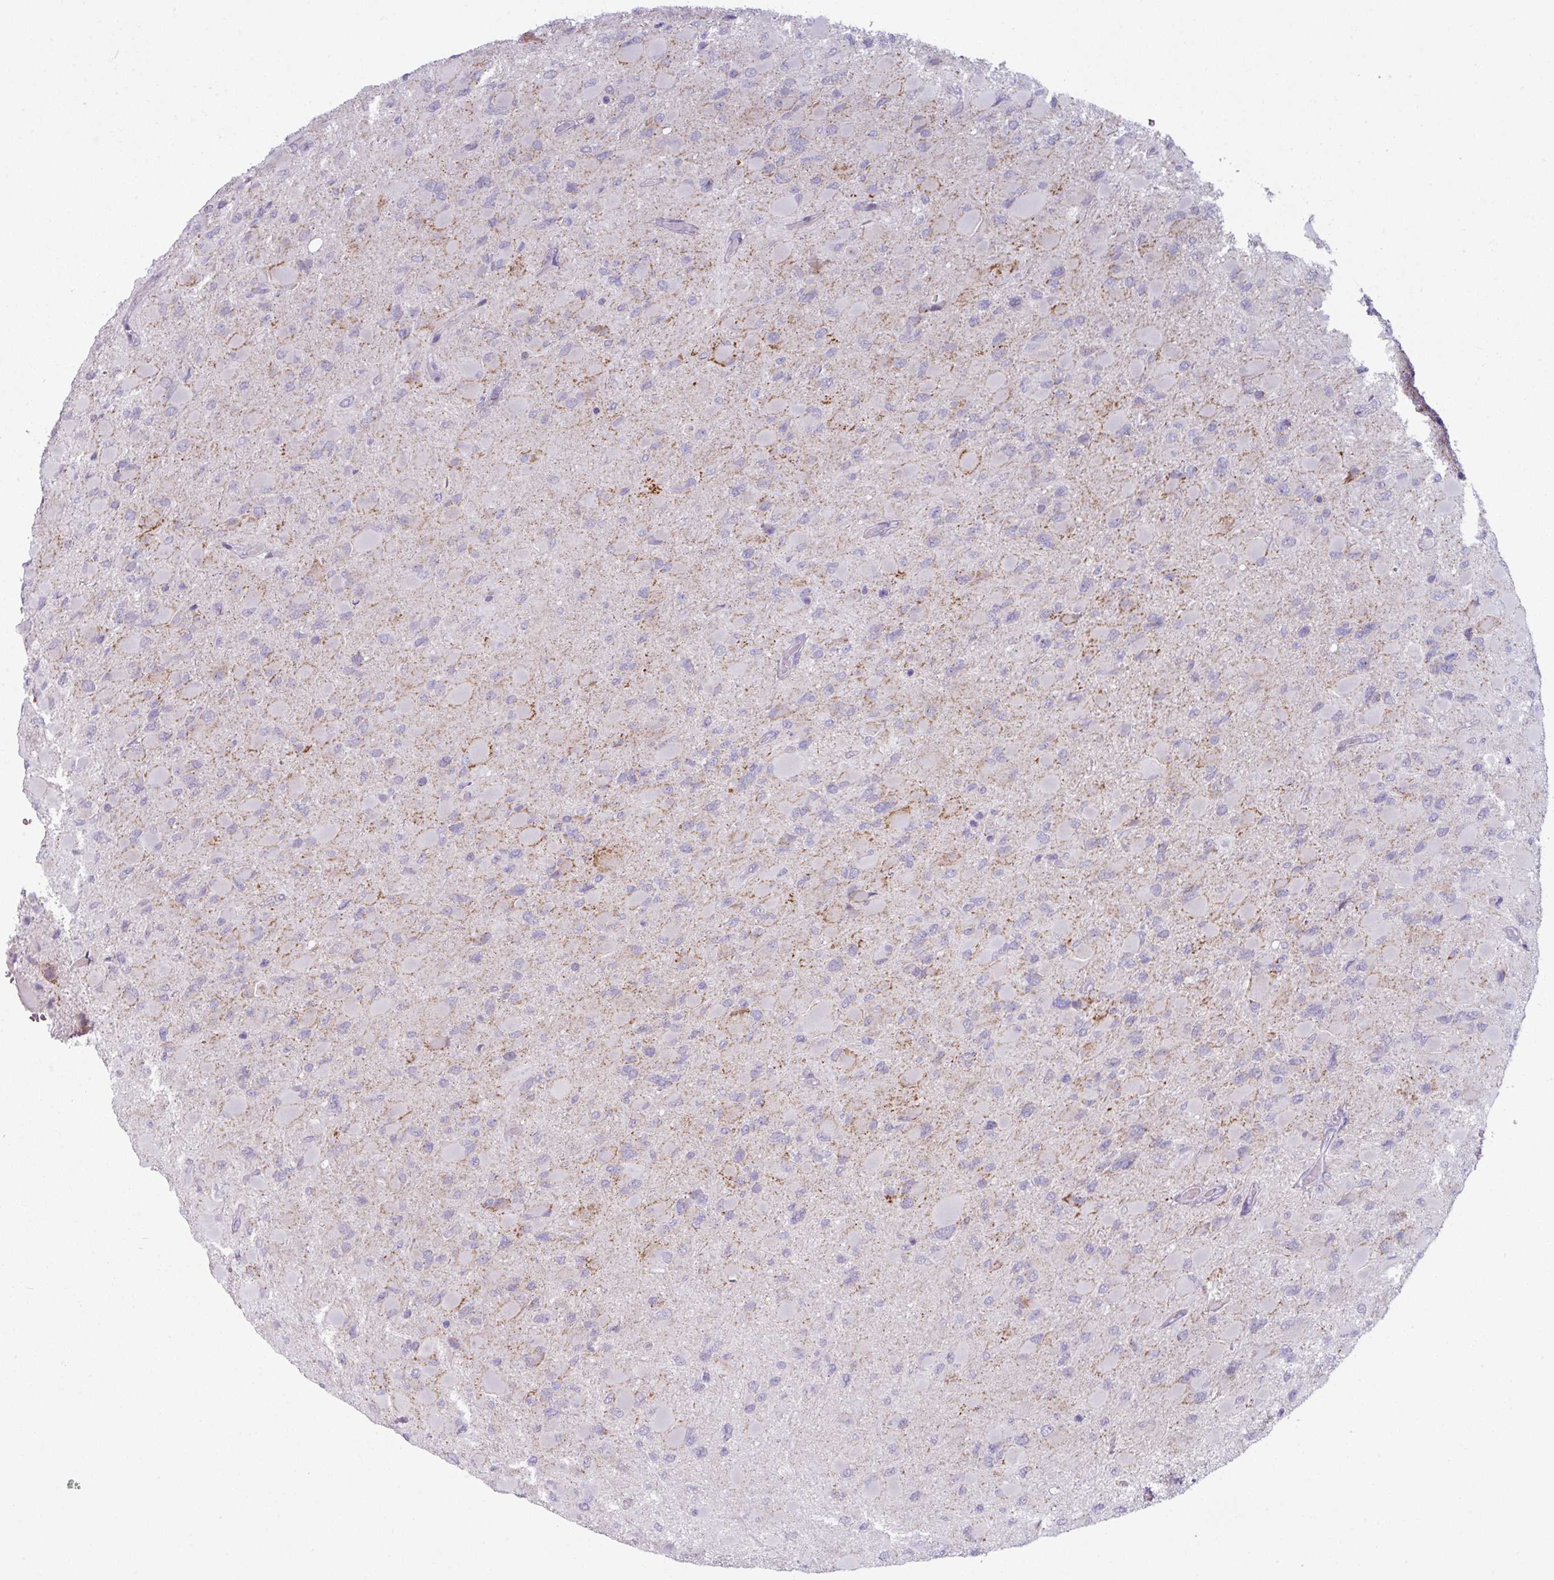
{"staining": {"intensity": "negative", "quantity": "none", "location": "none"}, "tissue": "glioma", "cell_type": "Tumor cells", "image_type": "cancer", "snomed": [{"axis": "morphology", "description": "Glioma, malignant, High grade"}, {"axis": "topography", "description": "Cerebral cortex"}], "caption": "Glioma stained for a protein using immunohistochemistry demonstrates no staining tumor cells.", "gene": "ZNF615", "patient": {"sex": "female", "age": 36}}